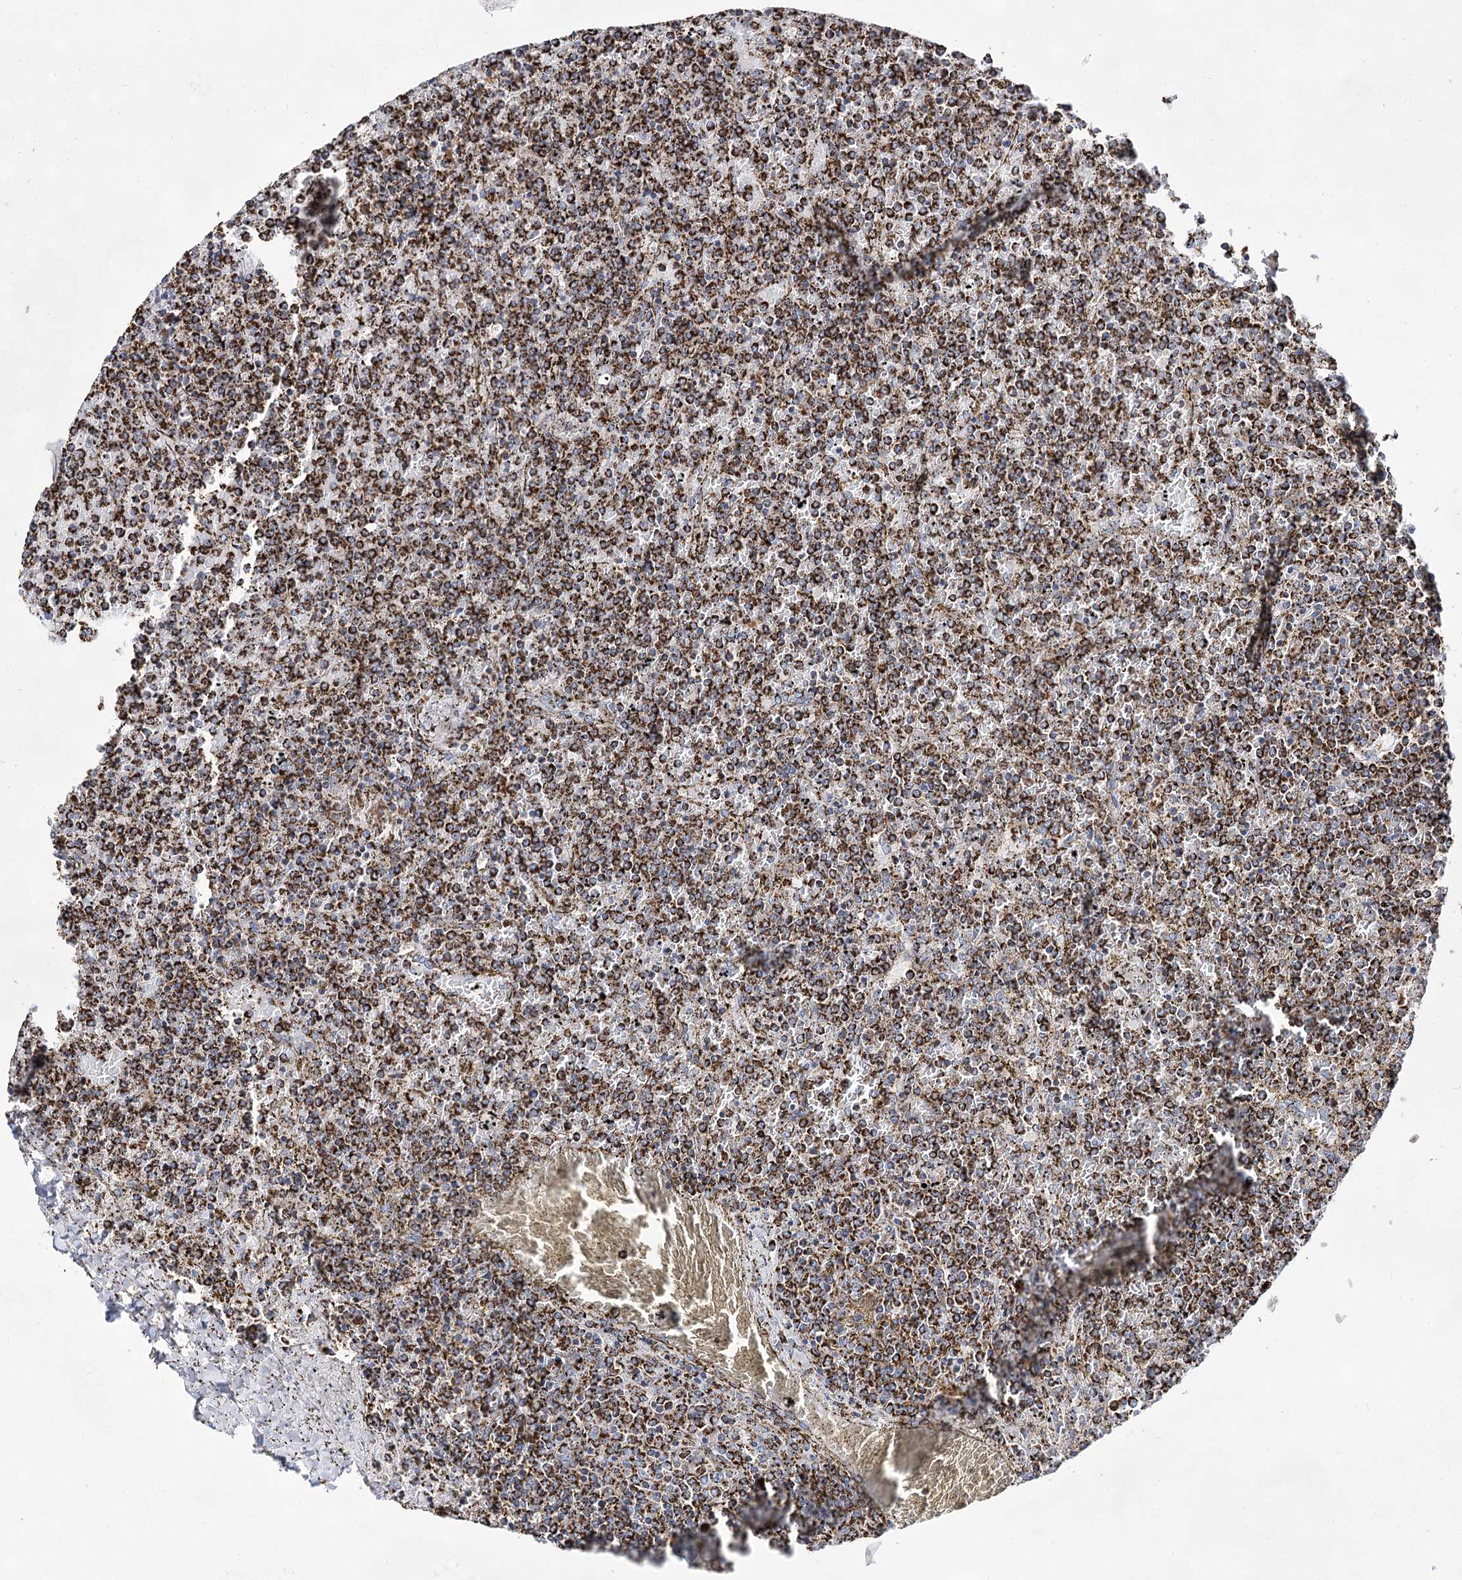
{"staining": {"intensity": "strong", "quantity": ">75%", "location": "cytoplasmic/membranous"}, "tissue": "lymphoma", "cell_type": "Tumor cells", "image_type": "cancer", "snomed": [{"axis": "morphology", "description": "Malignant lymphoma, non-Hodgkin's type, Low grade"}, {"axis": "topography", "description": "Spleen"}], "caption": "Tumor cells display high levels of strong cytoplasmic/membranous expression in about >75% of cells in lymphoma.", "gene": "NADK2", "patient": {"sex": "female", "age": 19}}